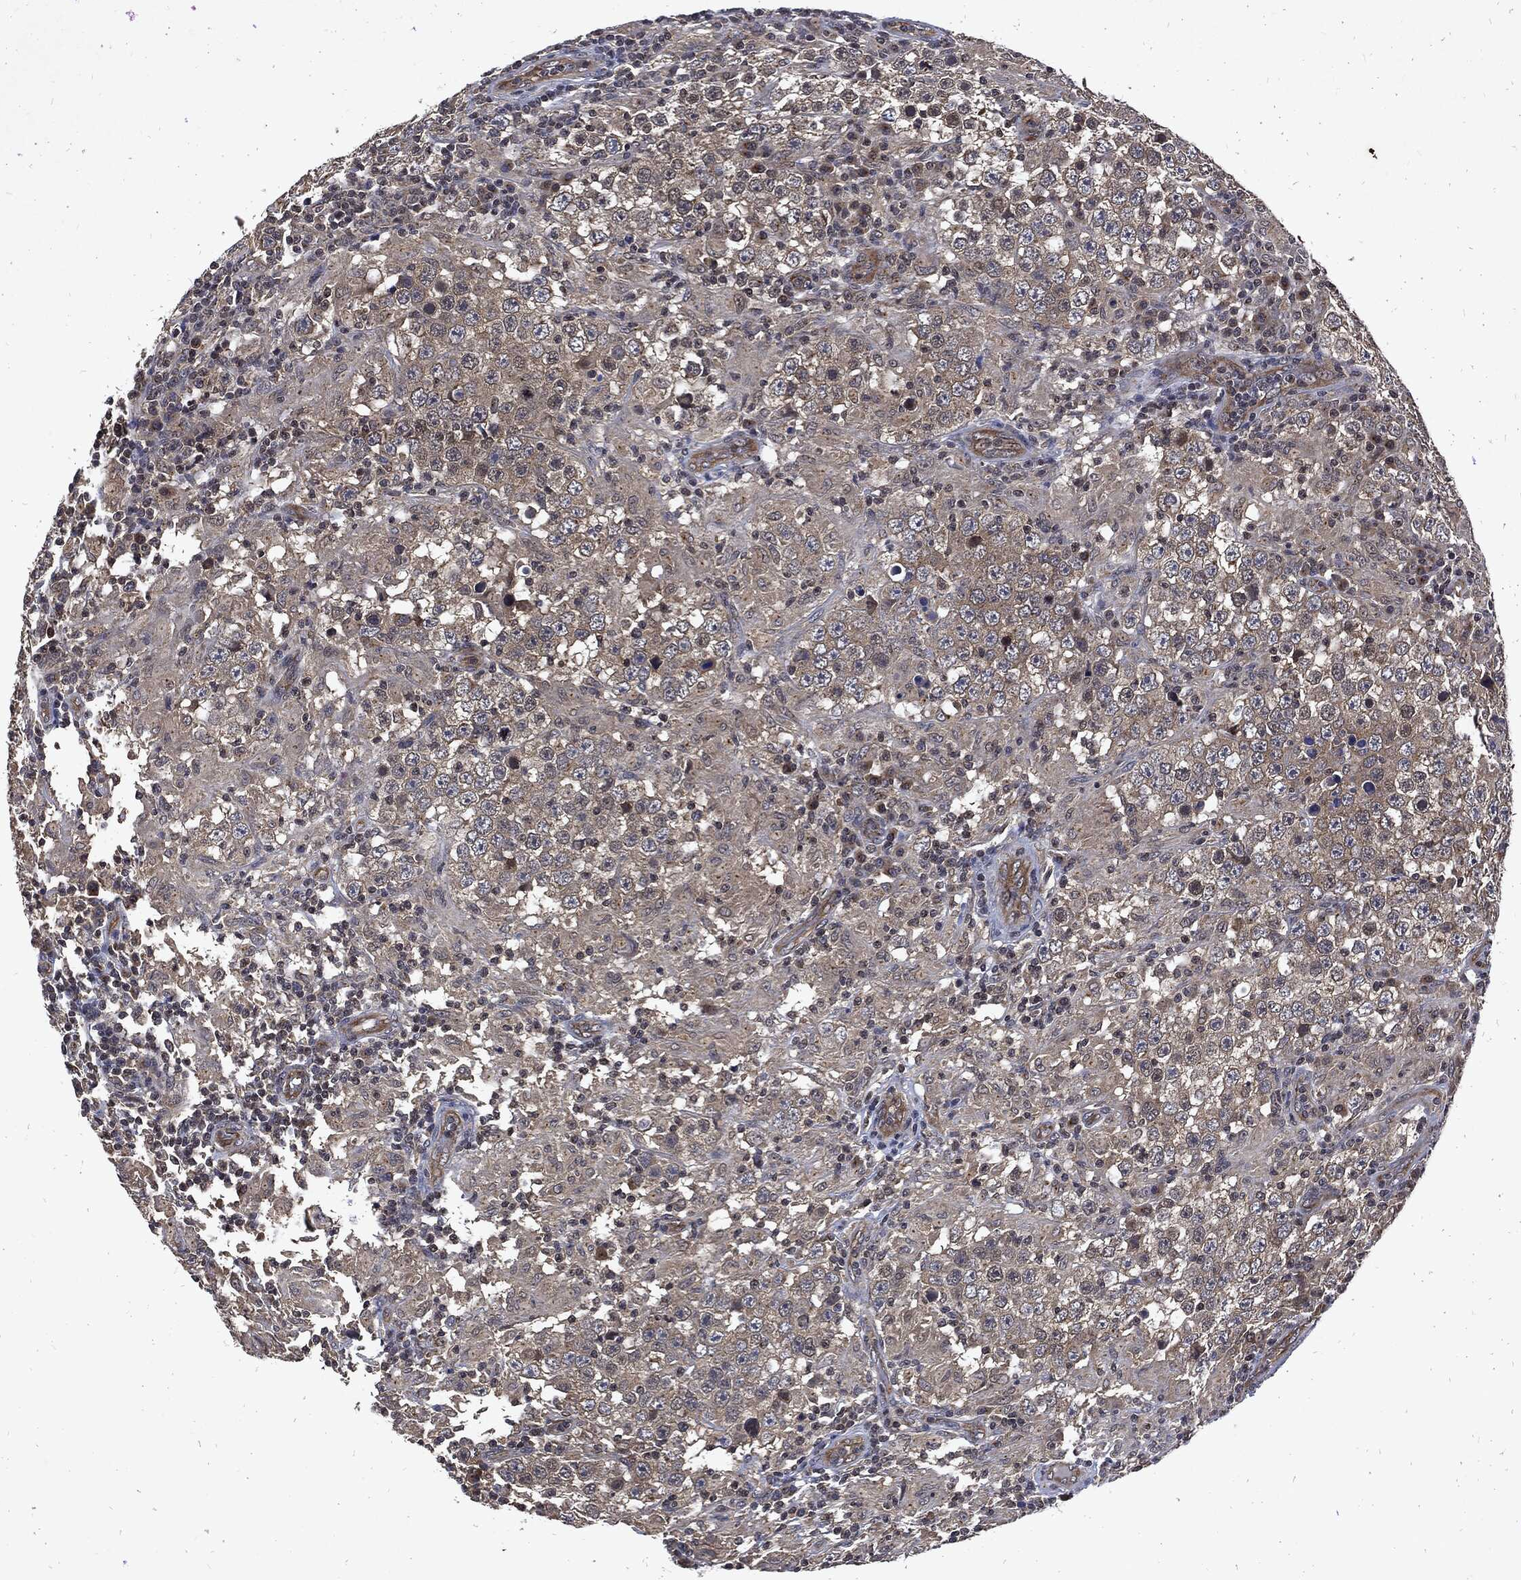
{"staining": {"intensity": "strong", "quantity": "25%-75%", "location": "cytoplasmic/membranous"}, "tissue": "testis cancer", "cell_type": "Tumor cells", "image_type": "cancer", "snomed": [{"axis": "morphology", "description": "Seminoma, NOS"}, {"axis": "morphology", "description": "Carcinoma, Embryonal, NOS"}, {"axis": "topography", "description": "Testis"}], "caption": "Brown immunohistochemical staining in testis seminoma exhibits strong cytoplasmic/membranous expression in approximately 25%-75% of tumor cells.", "gene": "DCTN1", "patient": {"sex": "male", "age": 41}}